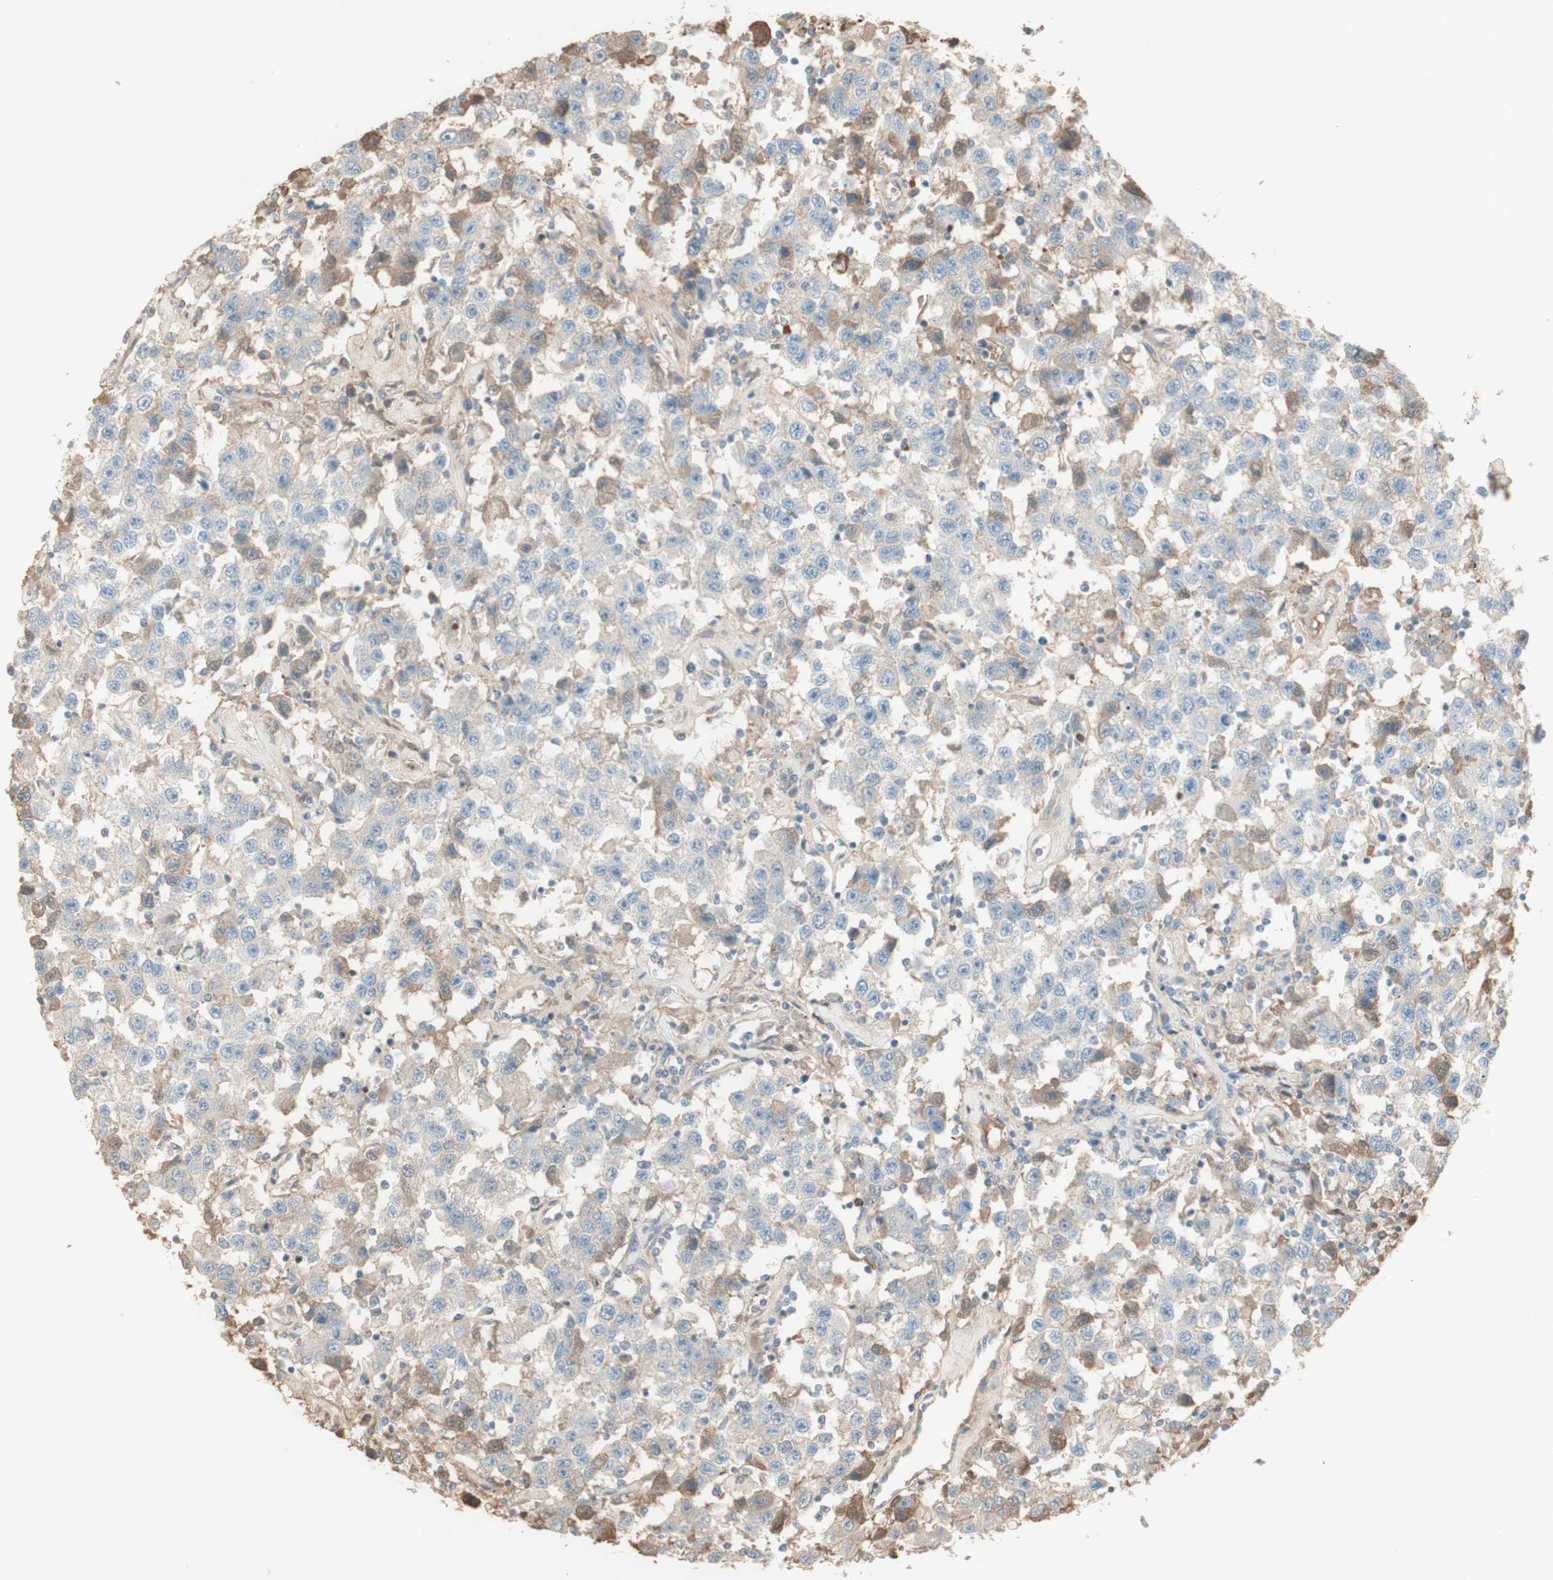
{"staining": {"intensity": "negative", "quantity": "none", "location": "none"}, "tissue": "testis cancer", "cell_type": "Tumor cells", "image_type": "cancer", "snomed": [{"axis": "morphology", "description": "Seminoma, NOS"}, {"axis": "topography", "description": "Testis"}], "caption": "Testis seminoma was stained to show a protein in brown. There is no significant positivity in tumor cells. (Brightfield microscopy of DAB IHC at high magnification).", "gene": "IFNG", "patient": {"sex": "male", "age": 41}}